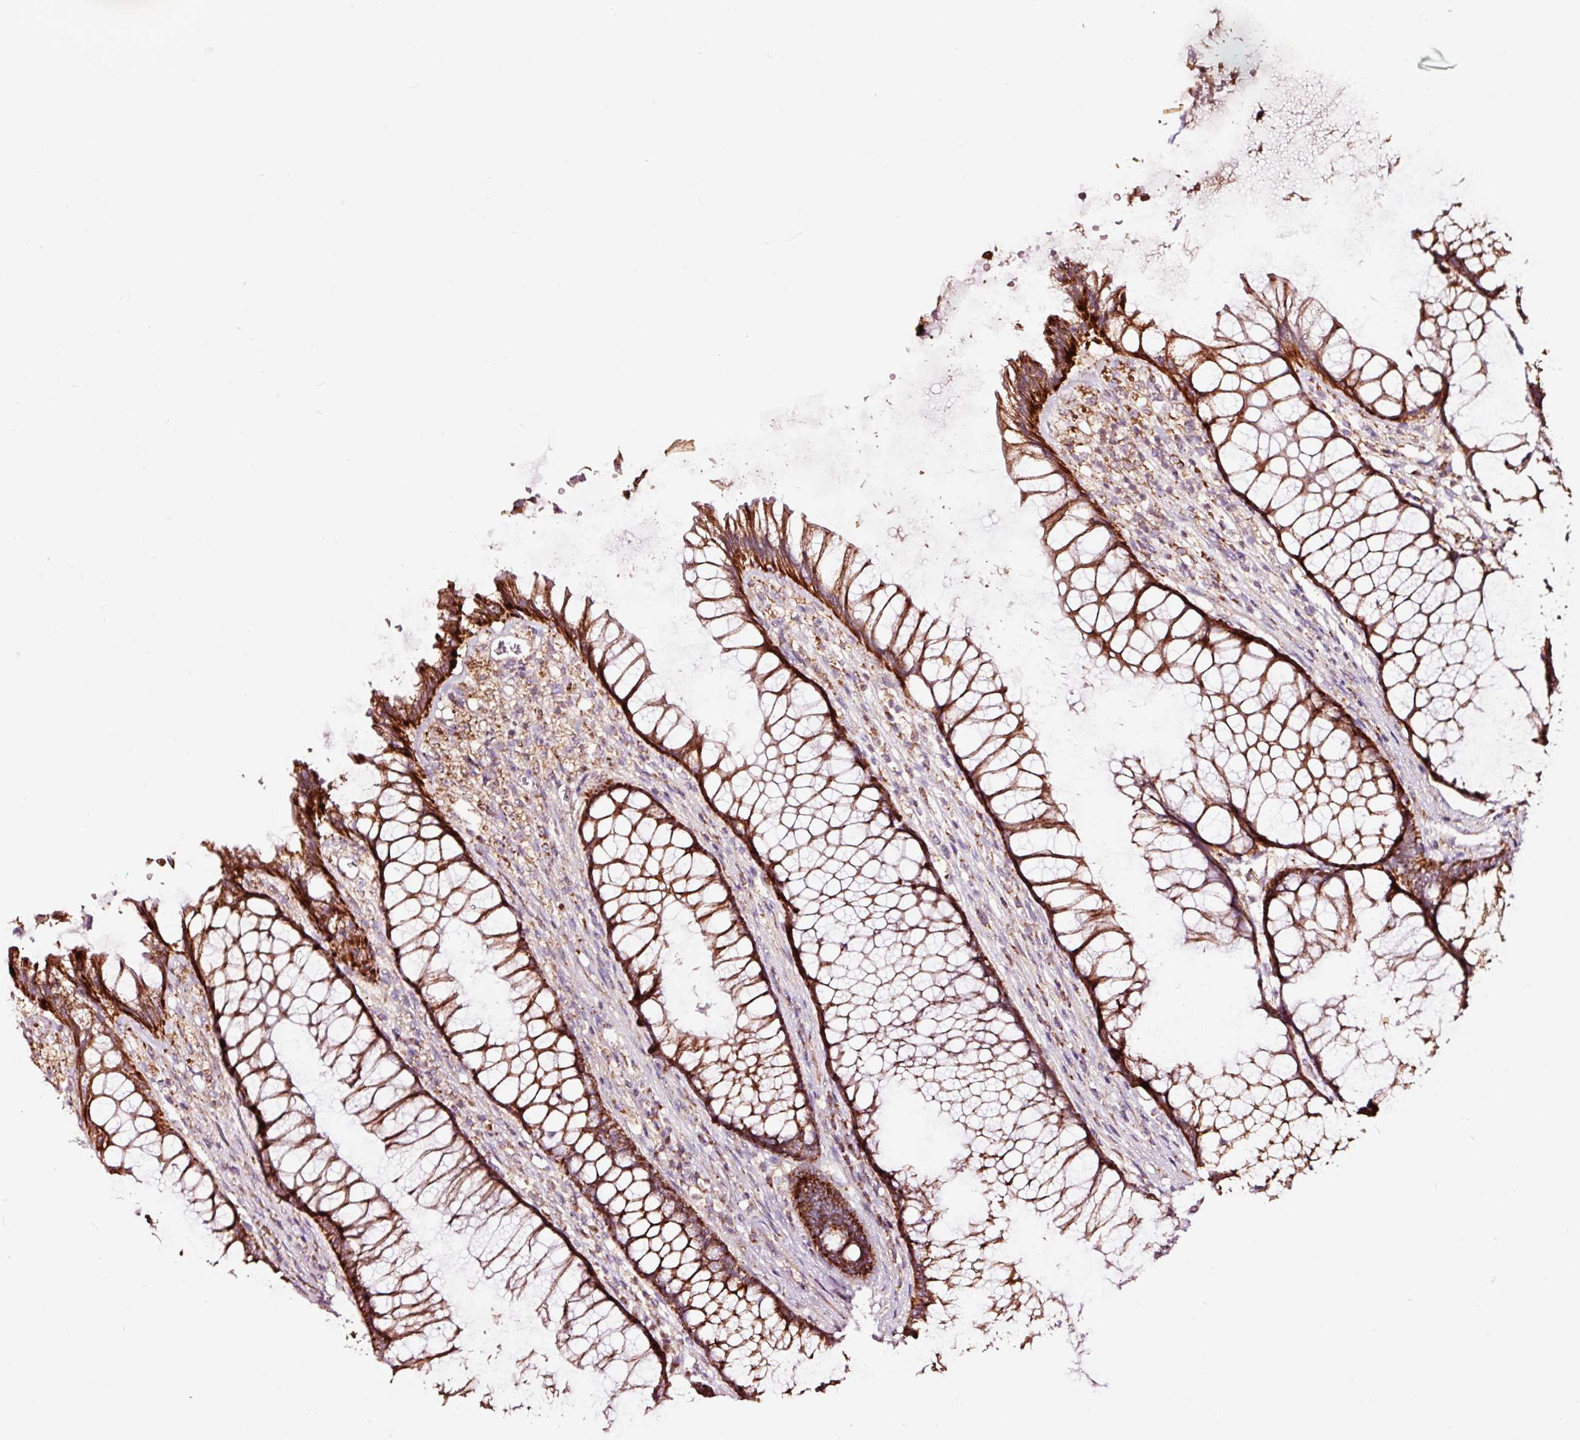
{"staining": {"intensity": "strong", "quantity": ">75%", "location": "cytoplasmic/membranous"}, "tissue": "rectum", "cell_type": "Glandular cells", "image_type": "normal", "snomed": [{"axis": "morphology", "description": "Normal tissue, NOS"}, {"axis": "topography", "description": "Smooth muscle"}, {"axis": "topography", "description": "Rectum"}], "caption": "Immunohistochemical staining of benign rectum demonstrates high levels of strong cytoplasmic/membranous staining in approximately >75% of glandular cells. Using DAB (3,3'-diaminobenzidine) (brown) and hematoxylin (blue) stains, captured at high magnification using brightfield microscopy.", "gene": "TPM1", "patient": {"sex": "male", "age": 53}}